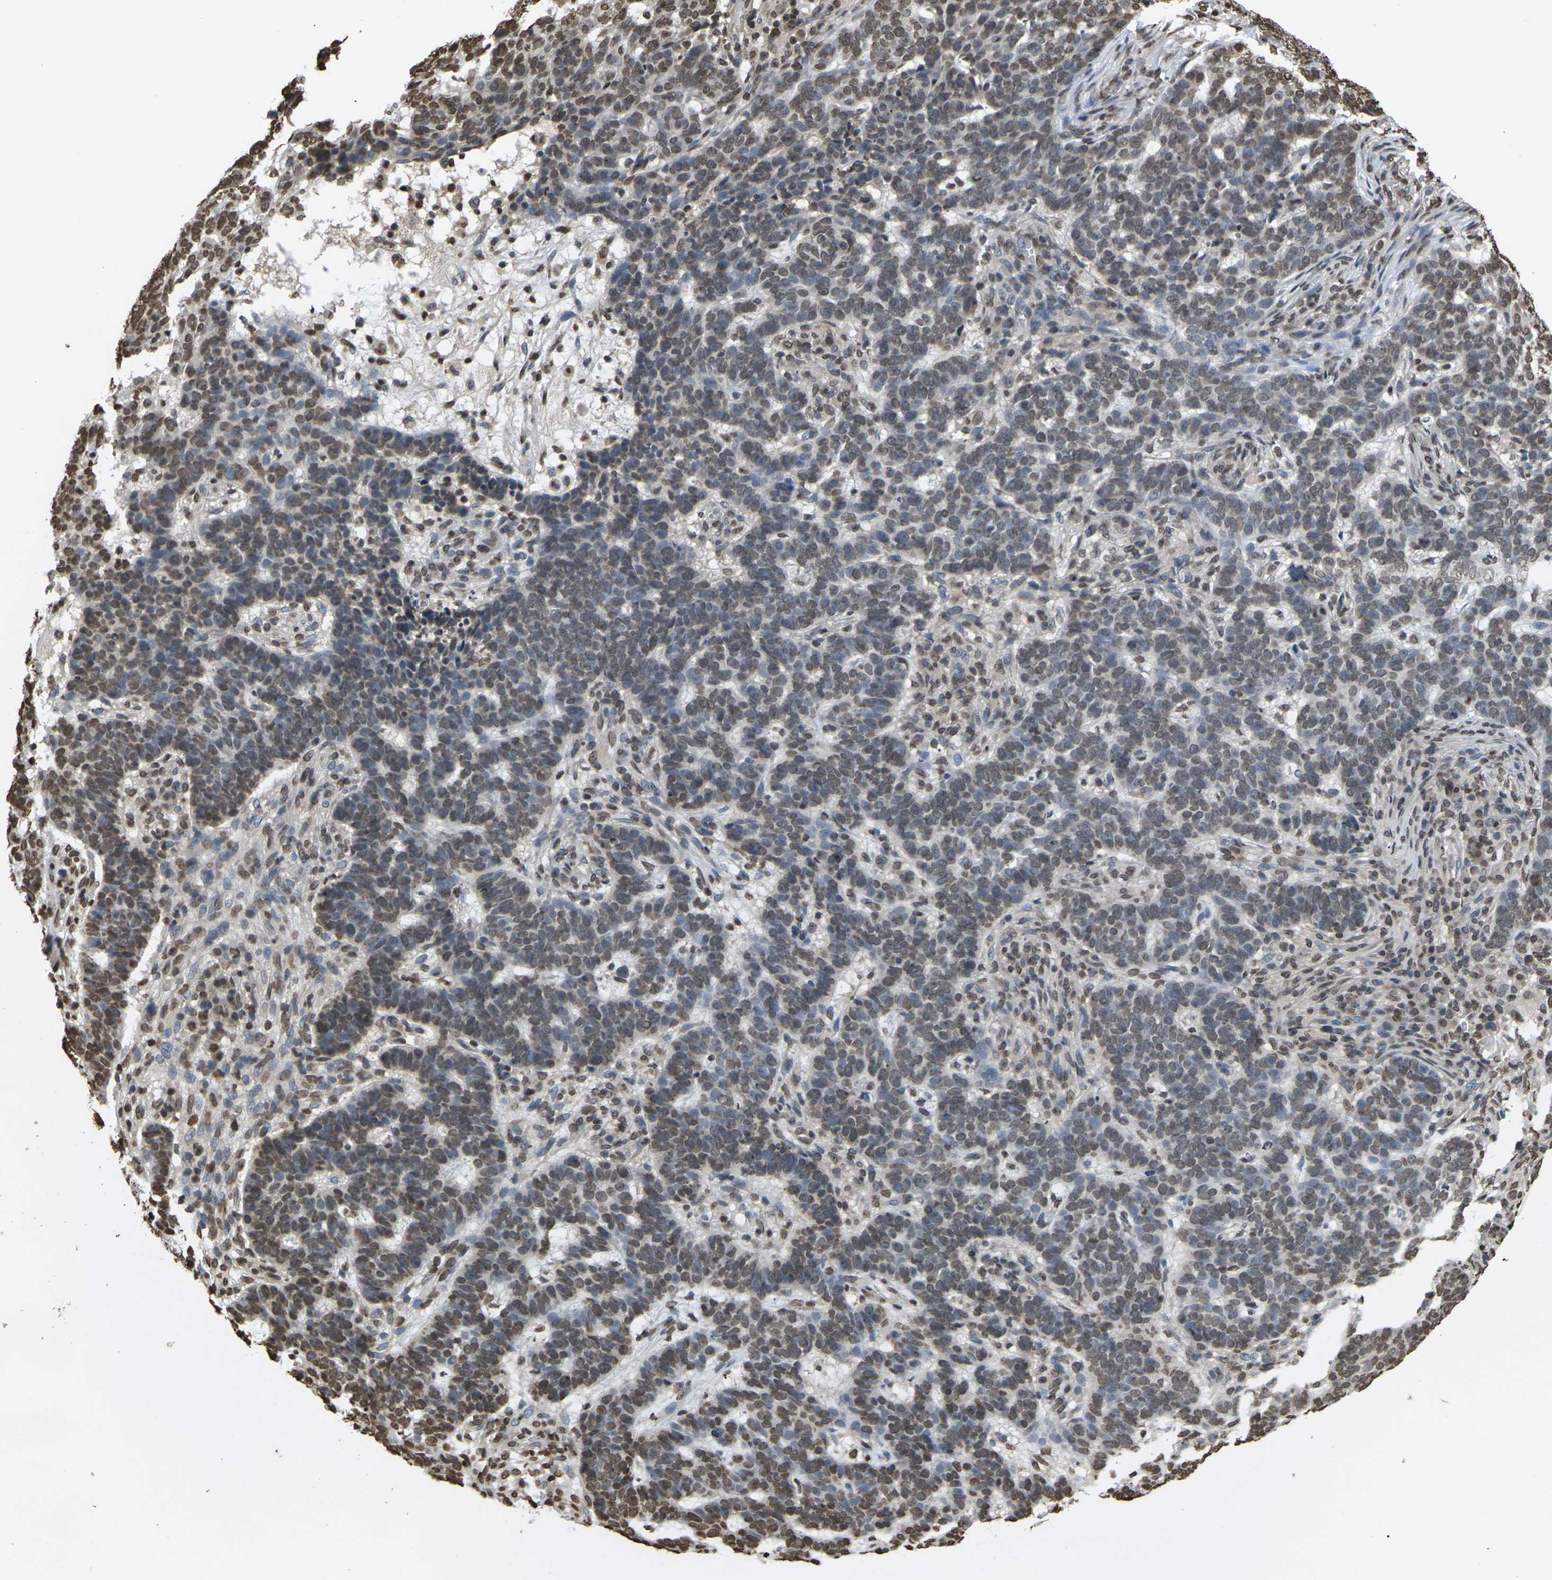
{"staining": {"intensity": "moderate", "quantity": ">75%", "location": "nuclear"}, "tissue": "skin cancer", "cell_type": "Tumor cells", "image_type": "cancer", "snomed": [{"axis": "morphology", "description": "Basal cell carcinoma"}, {"axis": "topography", "description": "Skin"}], "caption": "Tumor cells exhibit medium levels of moderate nuclear staining in approximately >75% of cells in human skin cancer. The staining was performed using DAB, with brown indicating positive protein expression. Nuclei are stained blue with hematoxylin.", "gene": "EMSY", "patient": {"sex": "male", "age": 85}}